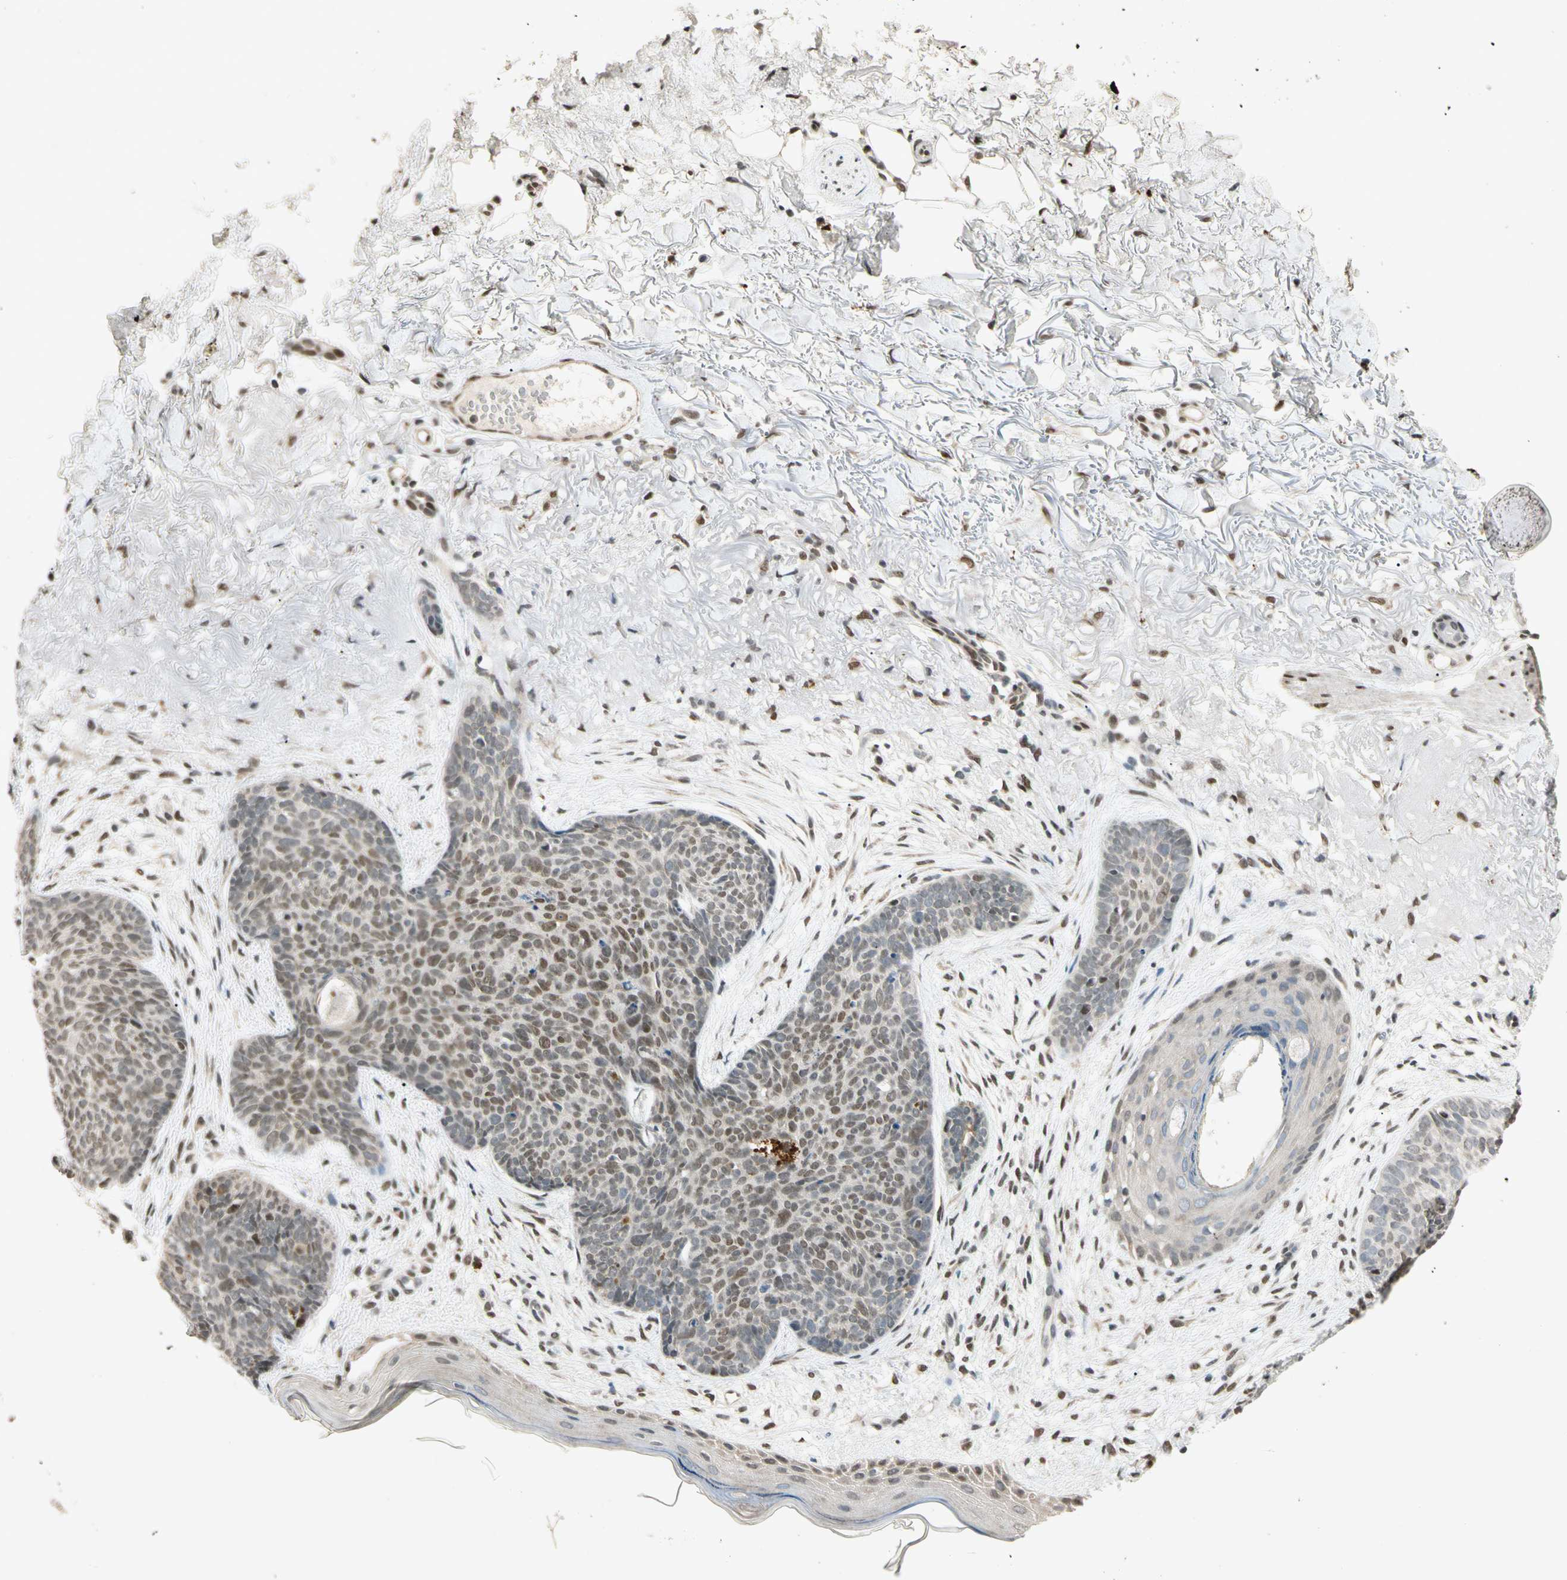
{"staining": {"intensity": "moderate", "quantity": "25%-75%", "location": "nuclear"}, "tissue": "skin cancer", "cell_type": "Tumor cells", "image_type": "cancer", "snomed": [{"axis": "morphology", "description": "Normal tissue, NOS"}, {"axis": "morphology", "description": "Basal cell carcinoma"}, {"axis": "topography", "description": "Skin"}], "caption": "Human basal cell carcinoma (skin) stained for a protein (brown) demonstrates moderate nuclear positive staining in about 25%-75% of tumor cells.", "gene": "ZBTB4", "patient": {"sex": "female", "age": 70}}